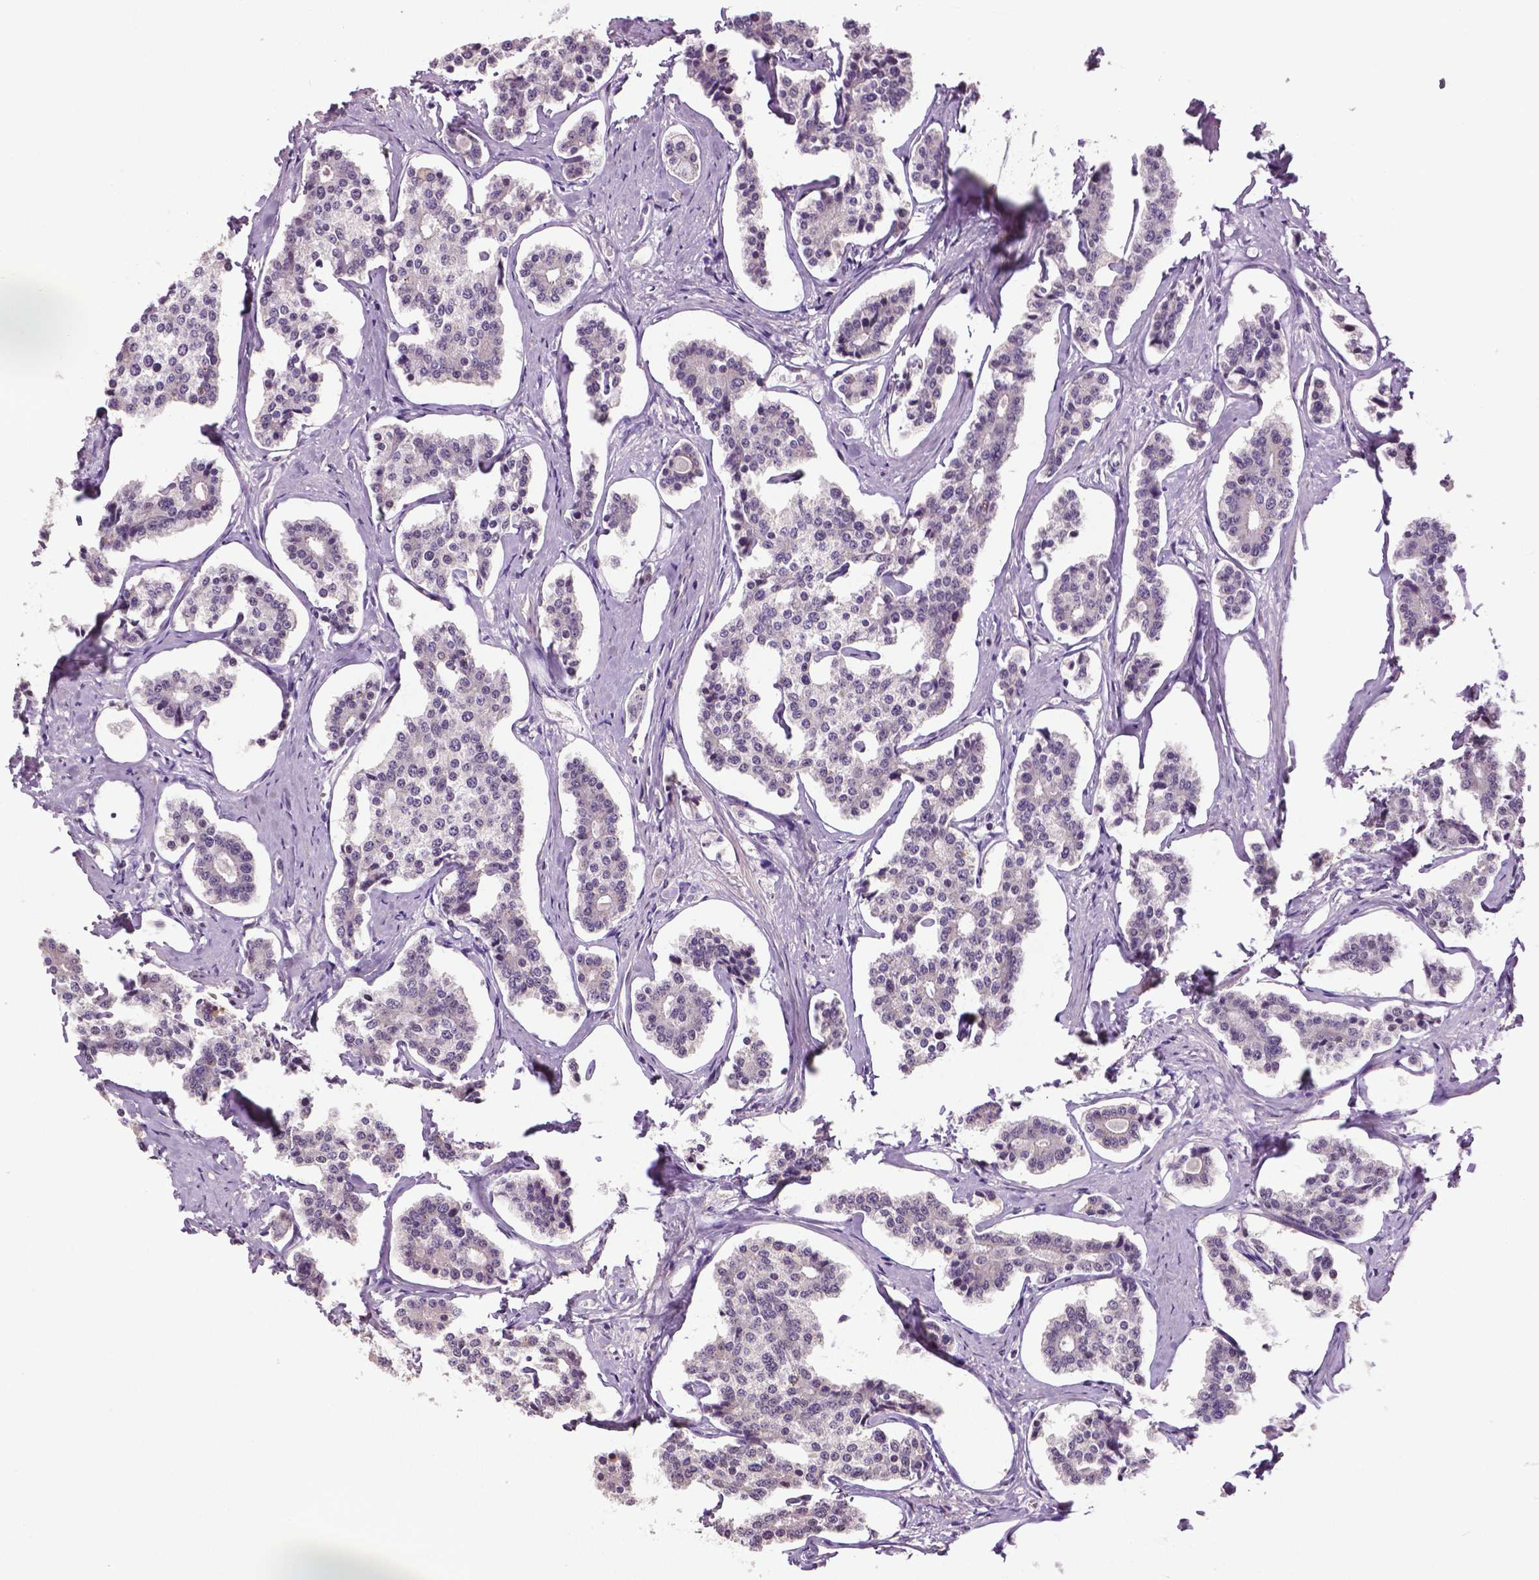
{"staining": {"intensity": "negative", "quantity": "none", "location": "none"}, "tissue": "carcinoid", "cell_type": "Tumor cells", "image_type": "cancer", "snomed": [{"axis": "morphology", "description": "Carcinoid, malignant, NOS"}, {"axis": "topography", "description": "Small intestine"}], "caption": "High power microscopy histopathology image of an immunohistochemistry histopathology image of malignant carcinoid, revealing no significant expression in tumor cells. (DAB immunohistochemistry (IHC) with hematoxylin counter stain).", "gene": "PTPN5", "patient": {"sex": "female", "age": 65}}